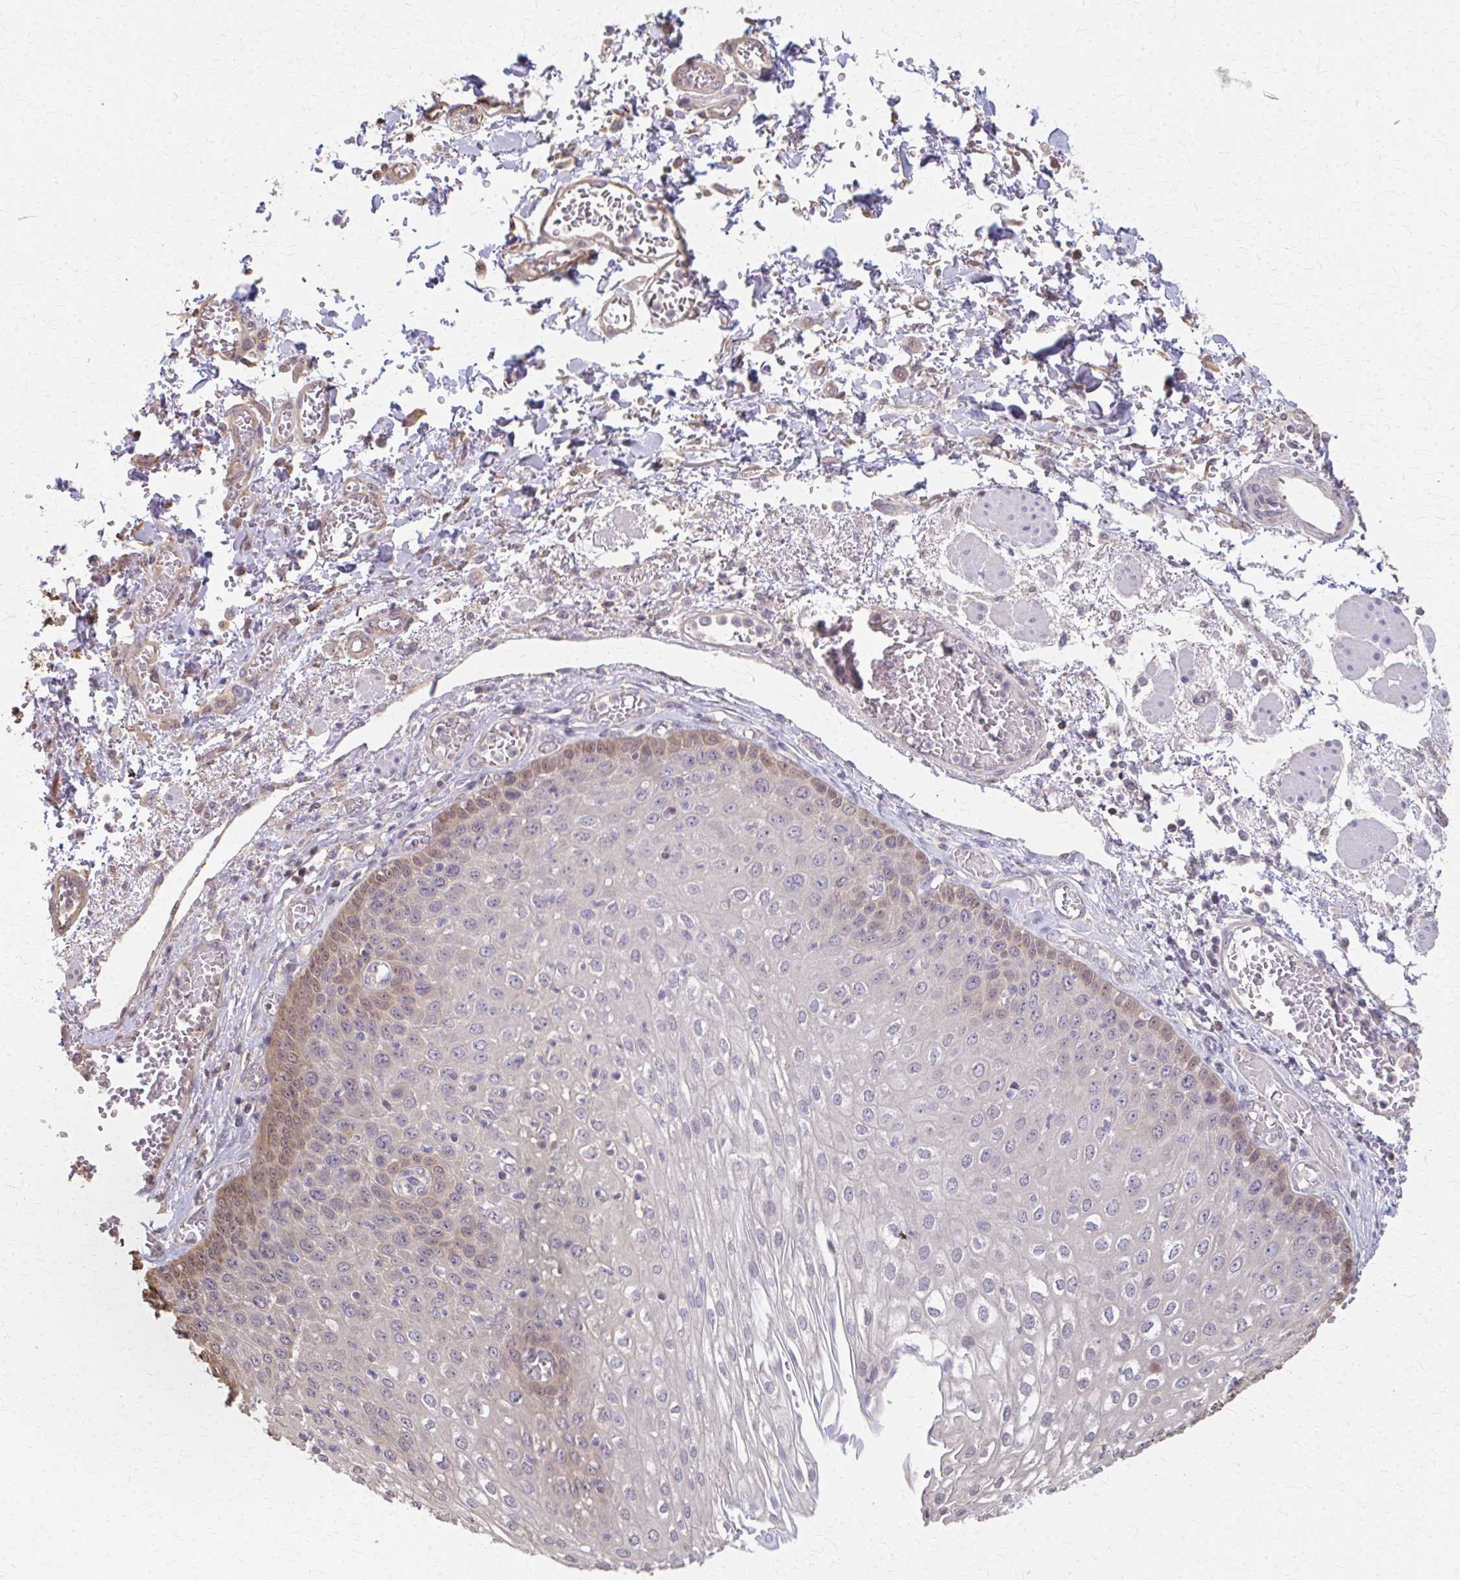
{"staining": {"intensity": "moderate", "quantity": "<25%", "location": "cytoplasmic/membranous"}, "tissue": "esophagus", "cell_type": "Squamous epithelial cells", "image_type": "normal", "snomed": [{"axis": "morphology", "description": "Normal tissue, NOS"}, {"axis": "morphology", "description": "Adenocarcinoma, NOS"}, {"axis": "topography", "description": "Esophagus"}], "caption": "Immunohistochemistry staining of unremarkable esophagus, which reveals low levels of moderate cytoplasmic/membranous positivity in about <25% of squamous epithelial cells indicating moderate cytoplasmic/membranous protein positivity. The staining was performed using DAB (3,3'-diaminobenzidine) (brown) for protein detection and nuclei were counterstained in hematoxylin (blue).", "gene": "RABGAP1L", "patient": {"sex": "male", "age": 81}}